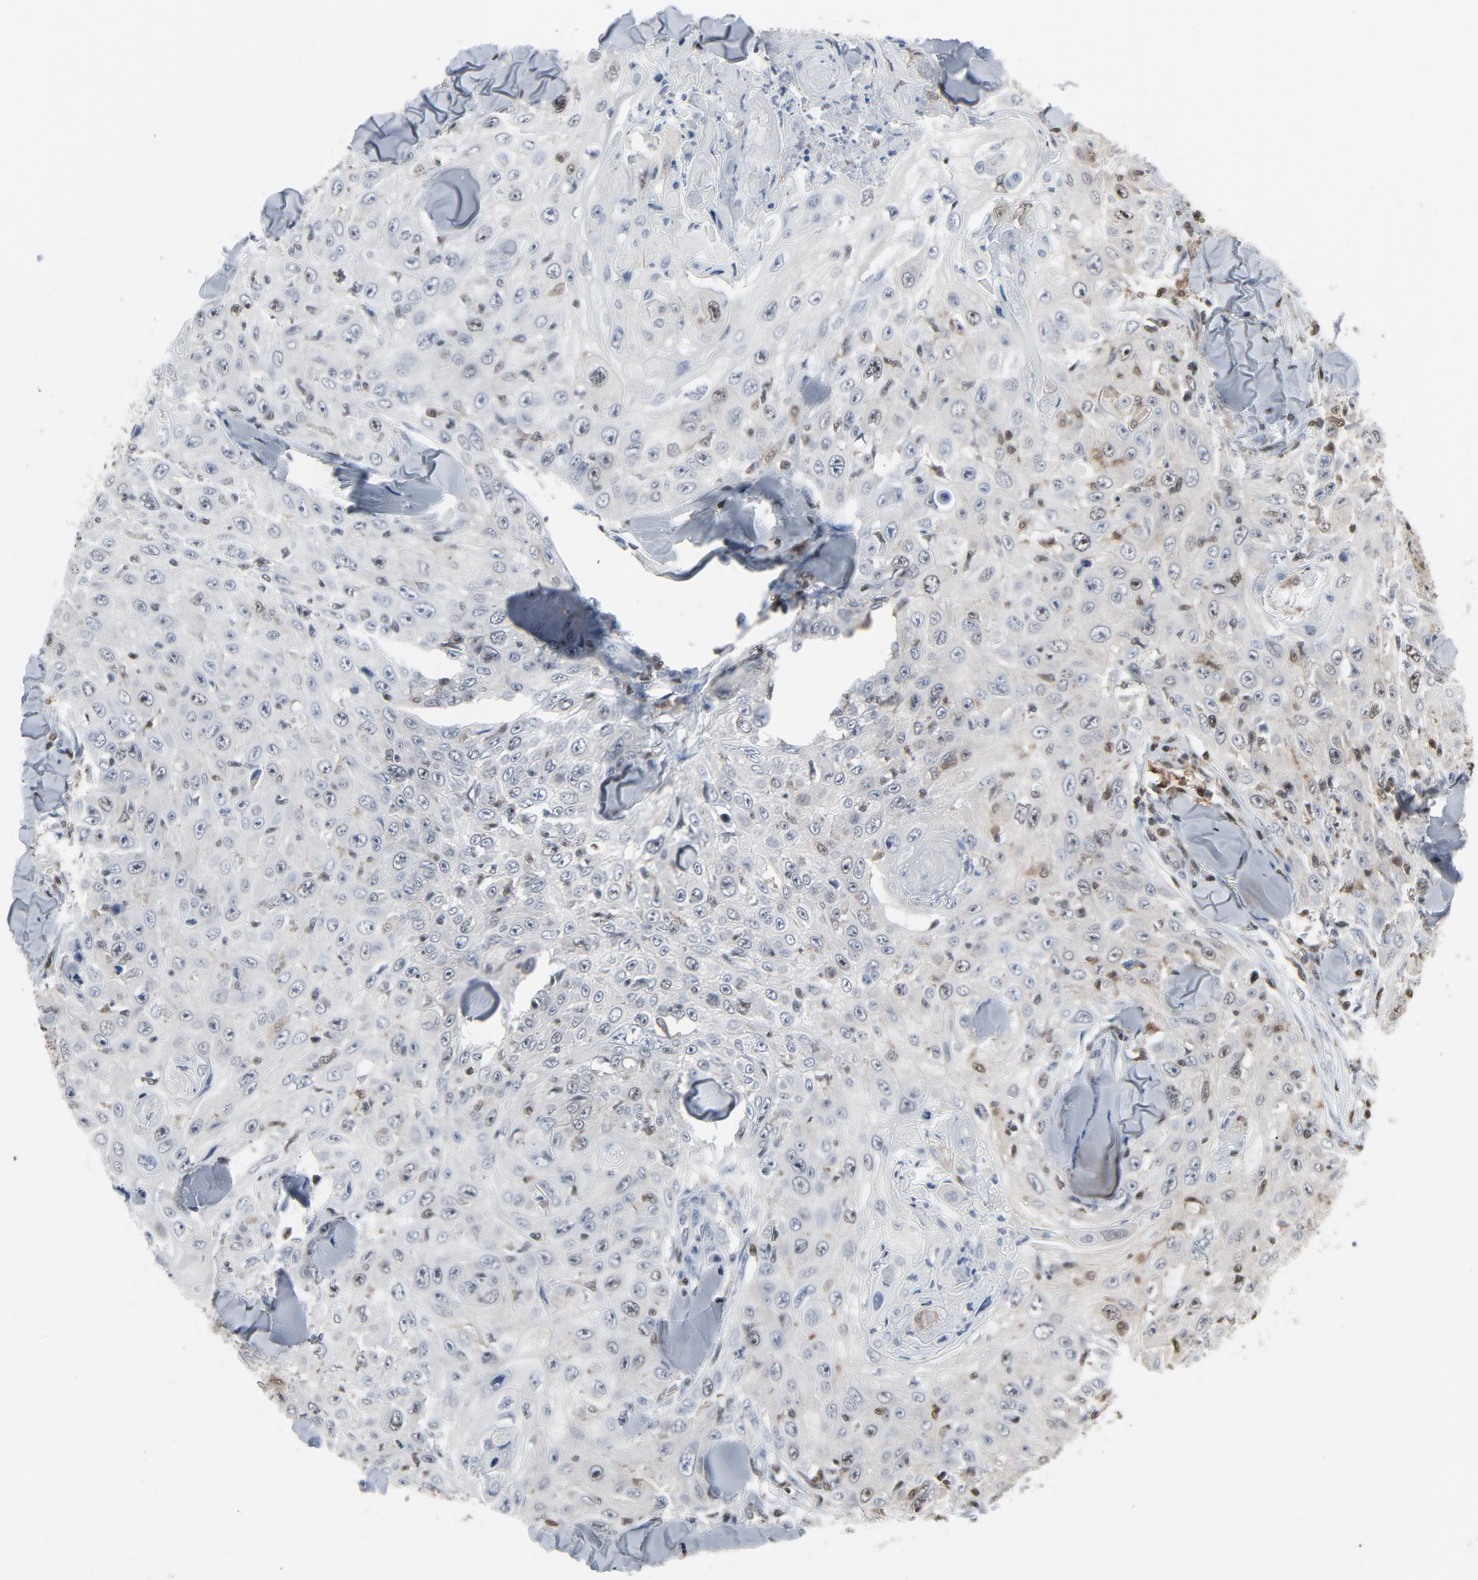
{"staining": {"intensity": "weak", "quantity": "<25%", "location": "cytoplasmic/membranous"}, "tissue": "skin cancer", "cell_type": "Tumor cells", "image_type": "cancer", "snomed": [{"axis": "morphology", "description": "Squamous cell carcinoma, NOS"}, {"axis": "topography", "description": "Skin"}], "caption": "Tumor cells show no significant positivity in skin cancer.", "gene": "STAT5A", "patient": {"sex": "male", "age": 86}}